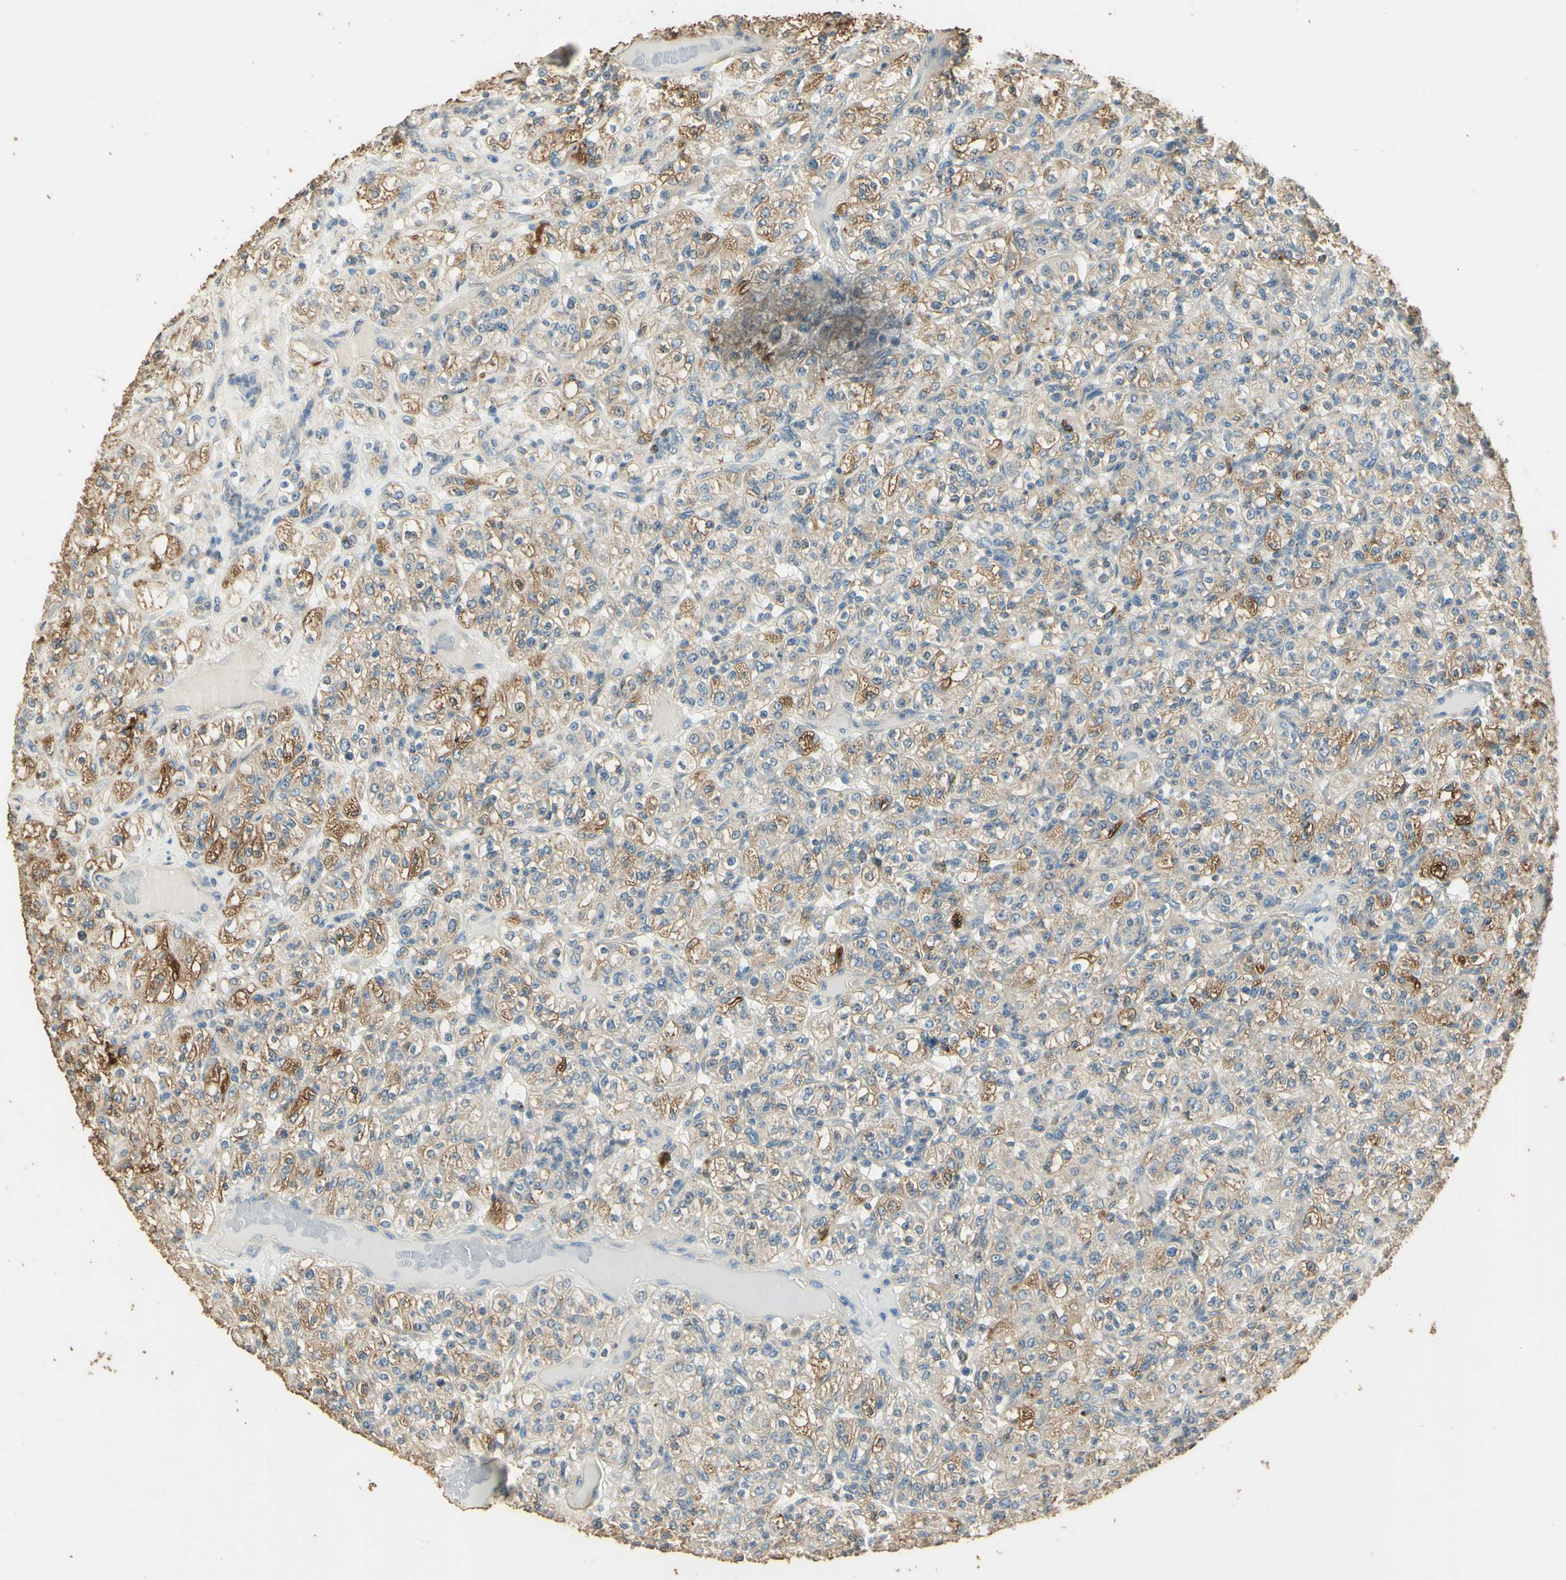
{"staining": {"intensity": "moderate", "quantity": ">75%", "location": "cytoplasmic/membranous"}, "tissue": "renal cancer", "cell_type": "Tumor cells", "image_type": "cancer", "snomed": [{"axis": "morphology", "description": "Normal tissue, NOS"}, {"axis": "morphology", "description": "Adenocarcinoma, NOS"}, {"axis": "topography", "description": "Kidney"}], "caption": "IHC photomicrograph of human renal cancer (adenocarcinoma) stained for a protein (brown), which reveals medium levels of moderate cytoplasmic/membranous staining in approximately >75% of tumor cells.", "gene": "ARHGEF17", "patient": {"sex": "female", "age": 72}}